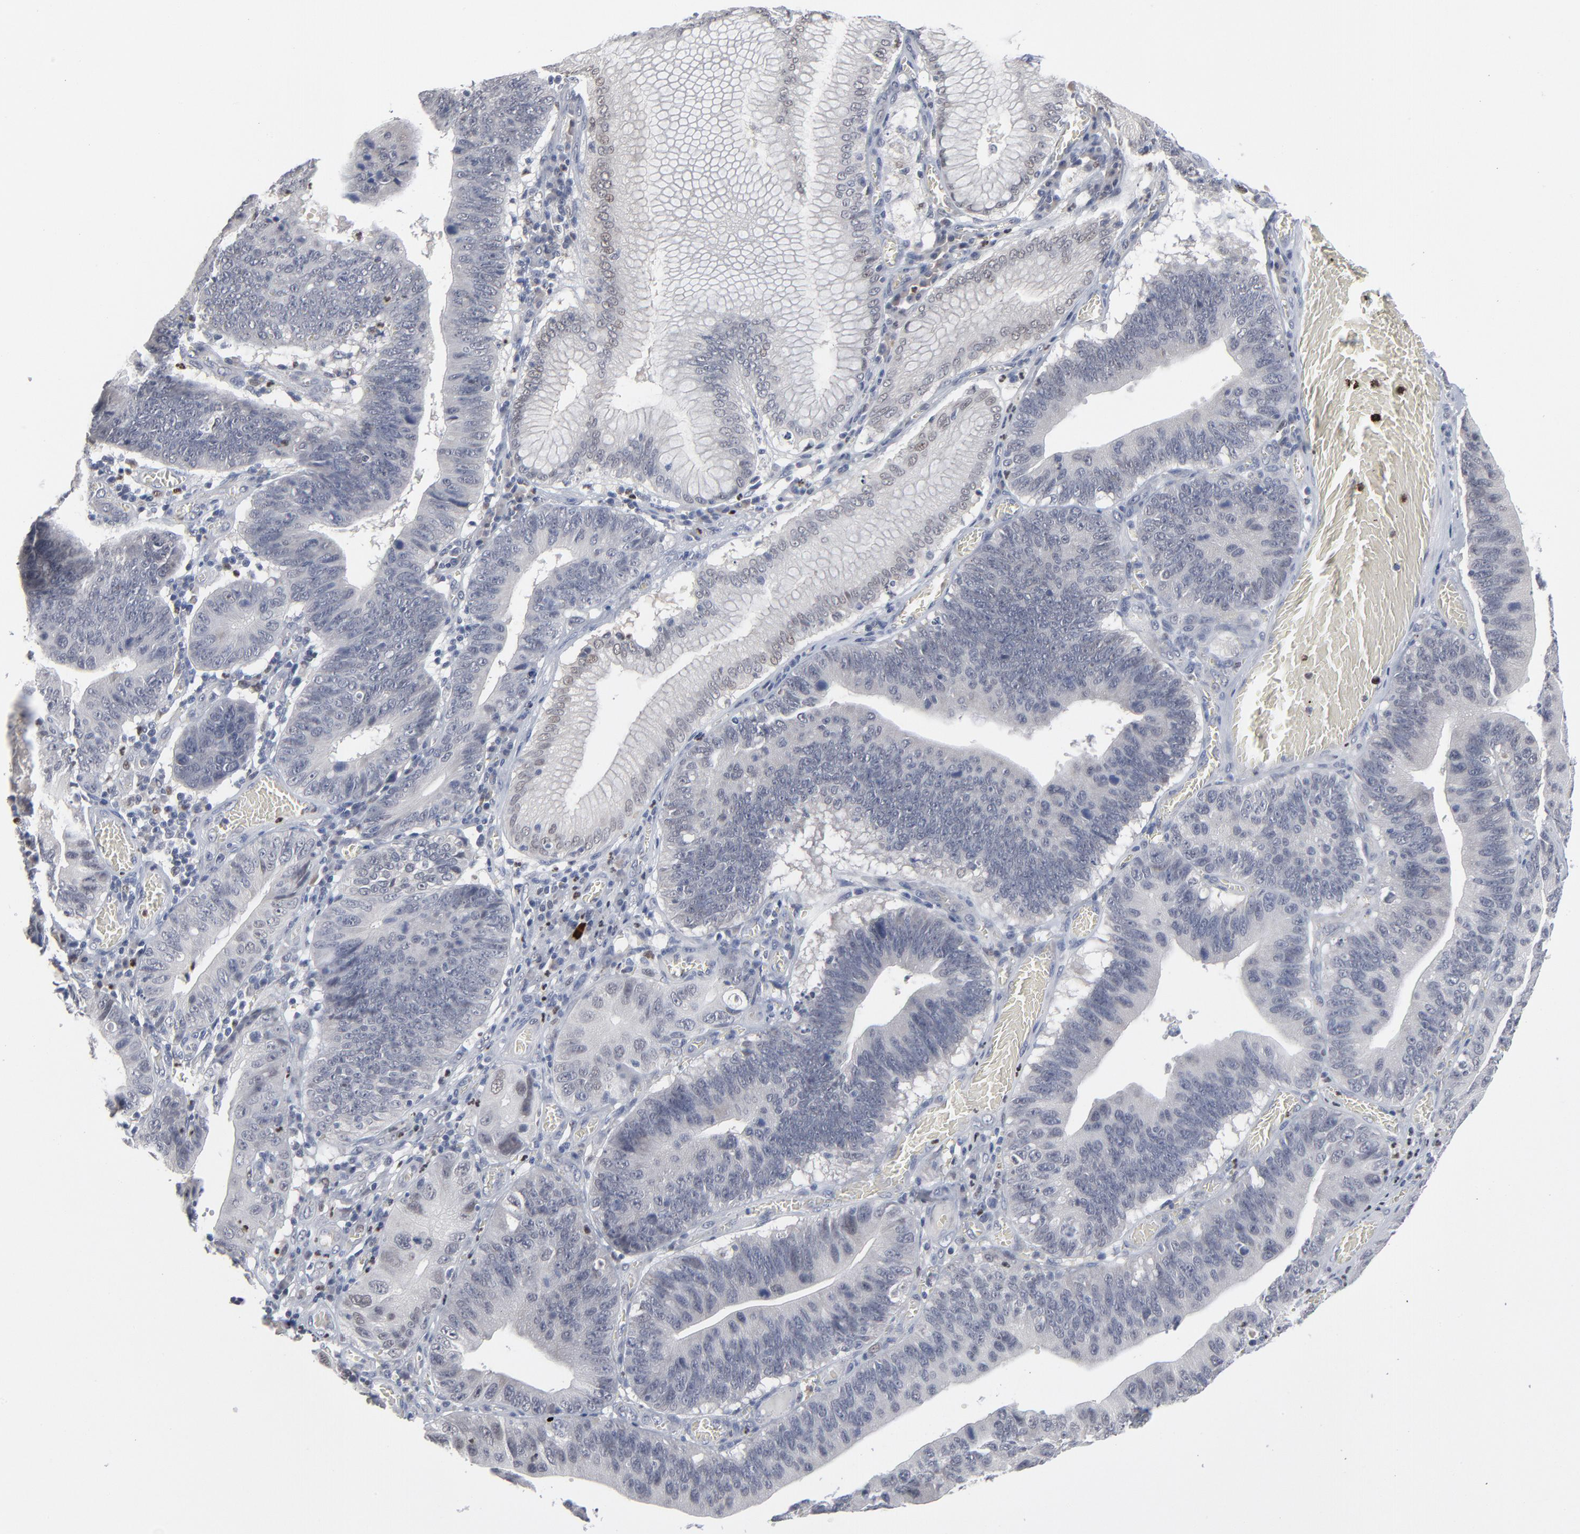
{"staining": {"intensity": "negative", "quantity": "none", "location": "none"}, "tissue": "stomach cancer", "cell_type": "Tumor cells", "image_type": "cancer", "snomed": [{"axis": "morphology", "description": "Adenocarcinoma, NOS"}, {"axis": "topography", "description": "Stomach"}, {"axis": "topography", "description": "Gastric cardia"}], "caption": "There is no significant staining in tumor cells of adenocarcinoma (stomach).", "gene": "FOXN2", "patient": {"sex": "male", "age": 59}}